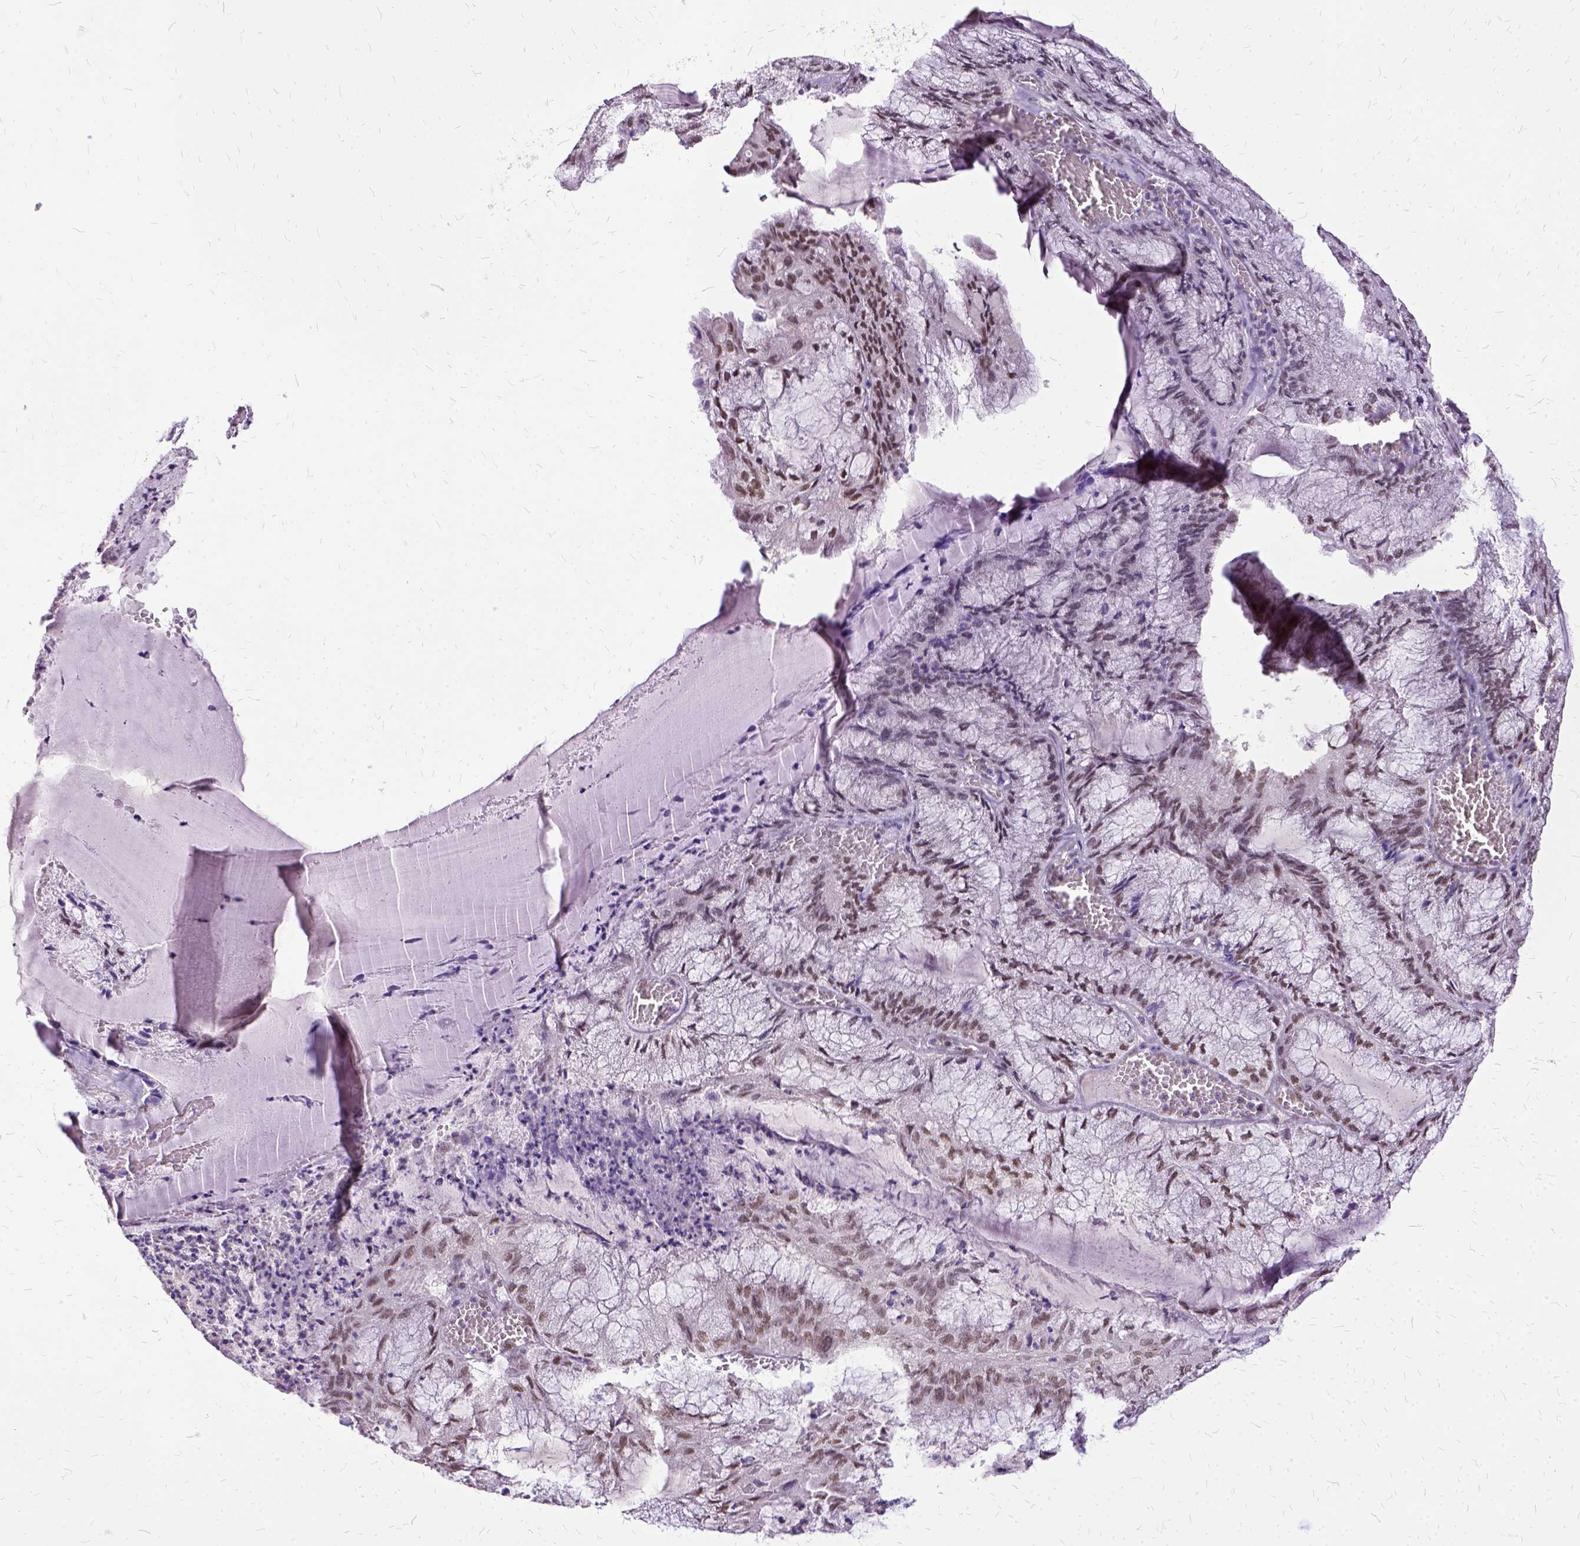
{"staining": {"intensity": "moderate", "quantity": ">75%", "location": "nuclear"}, "tissue": "endometrial cancer", "cell_type": "Tumor cells", "image_type": "cancer", "snomed": [{"axis": "morphology", "description": "Carcinoma, NOS"}, {"axis": "topography", "description": "Endometrium"}], "caption": "Carcinoma (endometrial) stained for a protein reveals moderate nuclear positivity in tumor cells.", "gene": "SETD1A", "patient": {"sex": "female", "age": 62}}